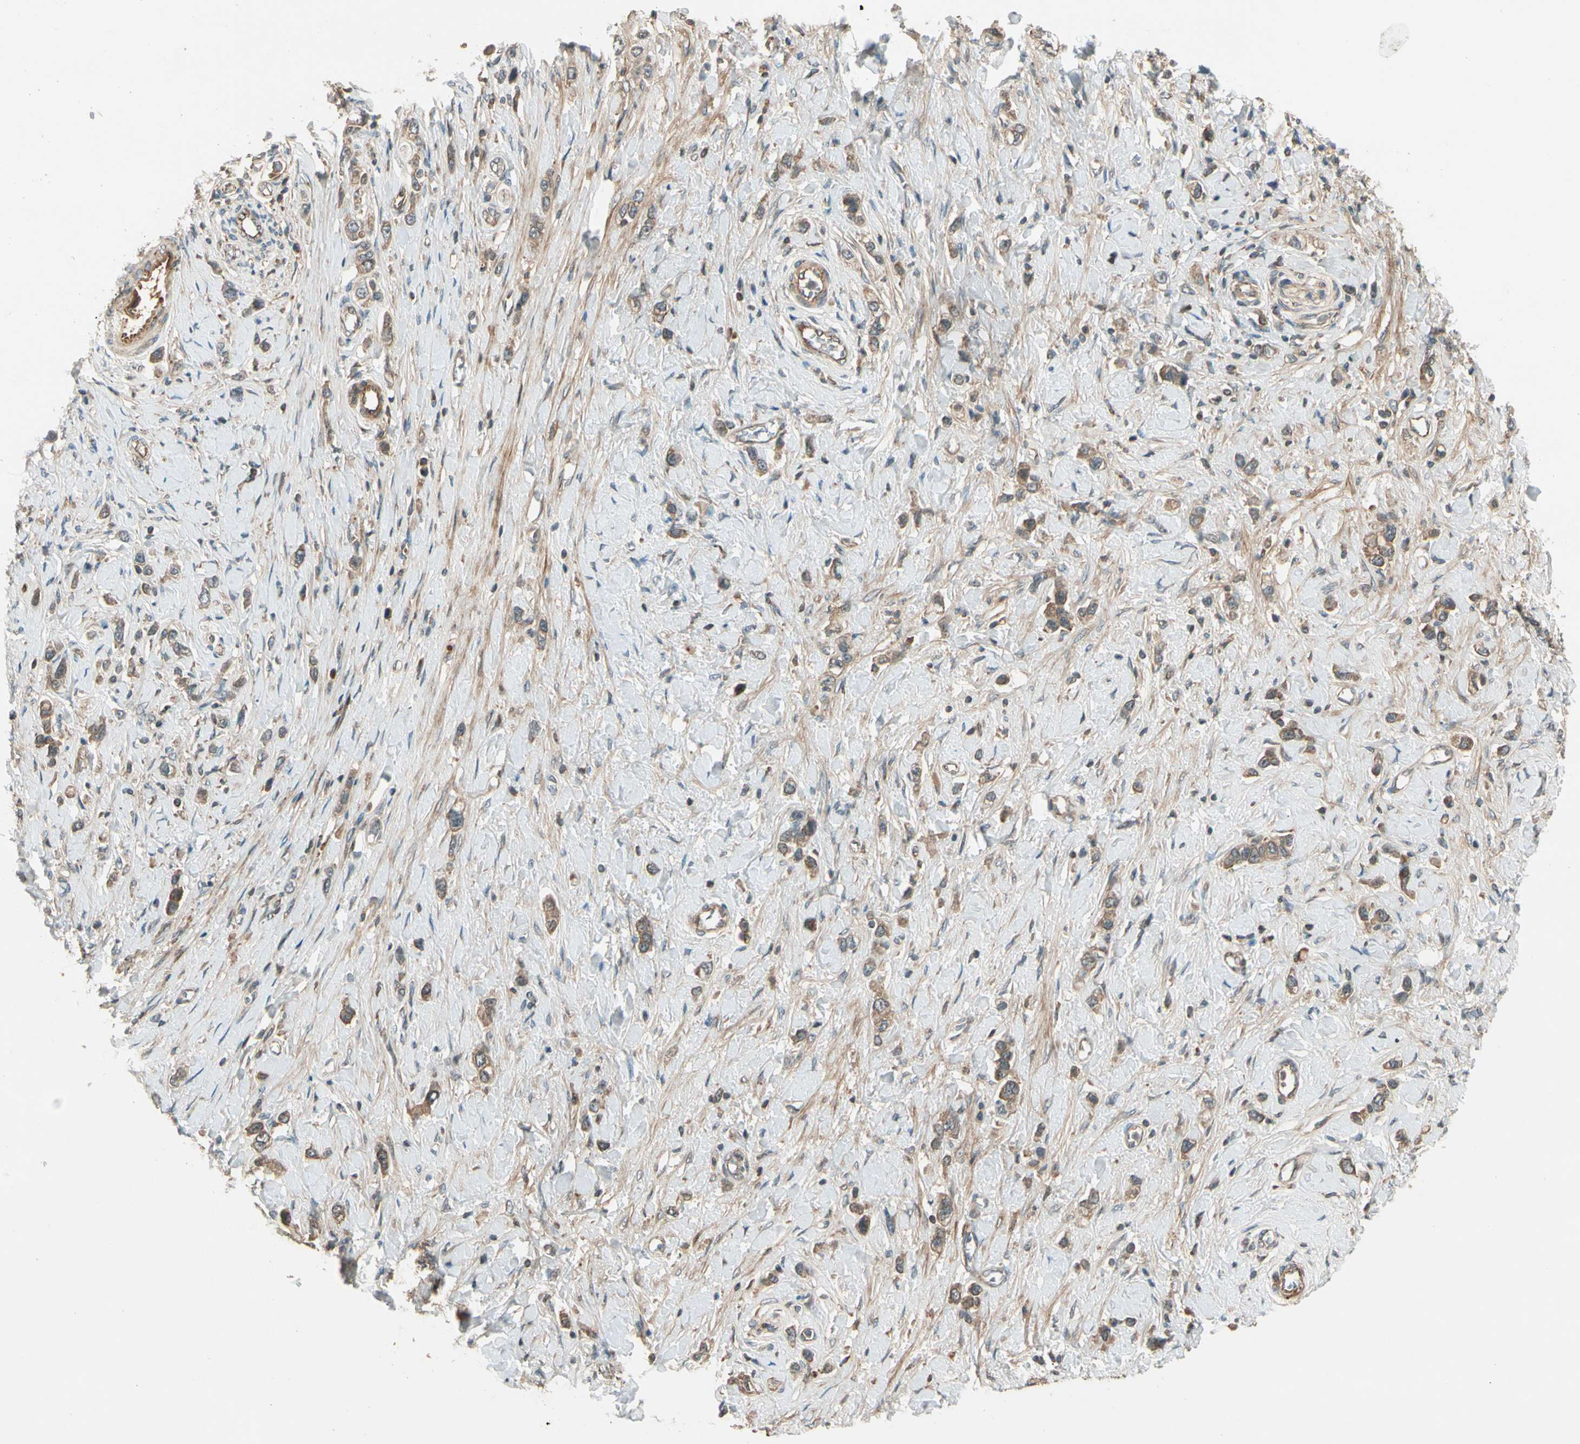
{"staining": {"intensity": "moderate", "quantity": ">75%", "location": "cytoplasmic/membranous"}, "tissue": "stomach cancer", "cell_type": "Tumor cells", "image_type": "cancer", "snomed": [{"axis": "morphology", "description": "Normal tissue, NOS"}, {"axis": "morphology", "description": "Adenocarcinoma, NOS"}, {"axis": "topography", "description": "Stomach, upper"}, {"axis": "topography", "description": "Stomach"}], "caption": "A micrograph of human stomach cancer stained for a protein demonstrates moderate cytoplasmic/membranous brown staining in tumor cells.", "gene": "ACVR1C", "patient": {"sex": "female", "age": 65}}